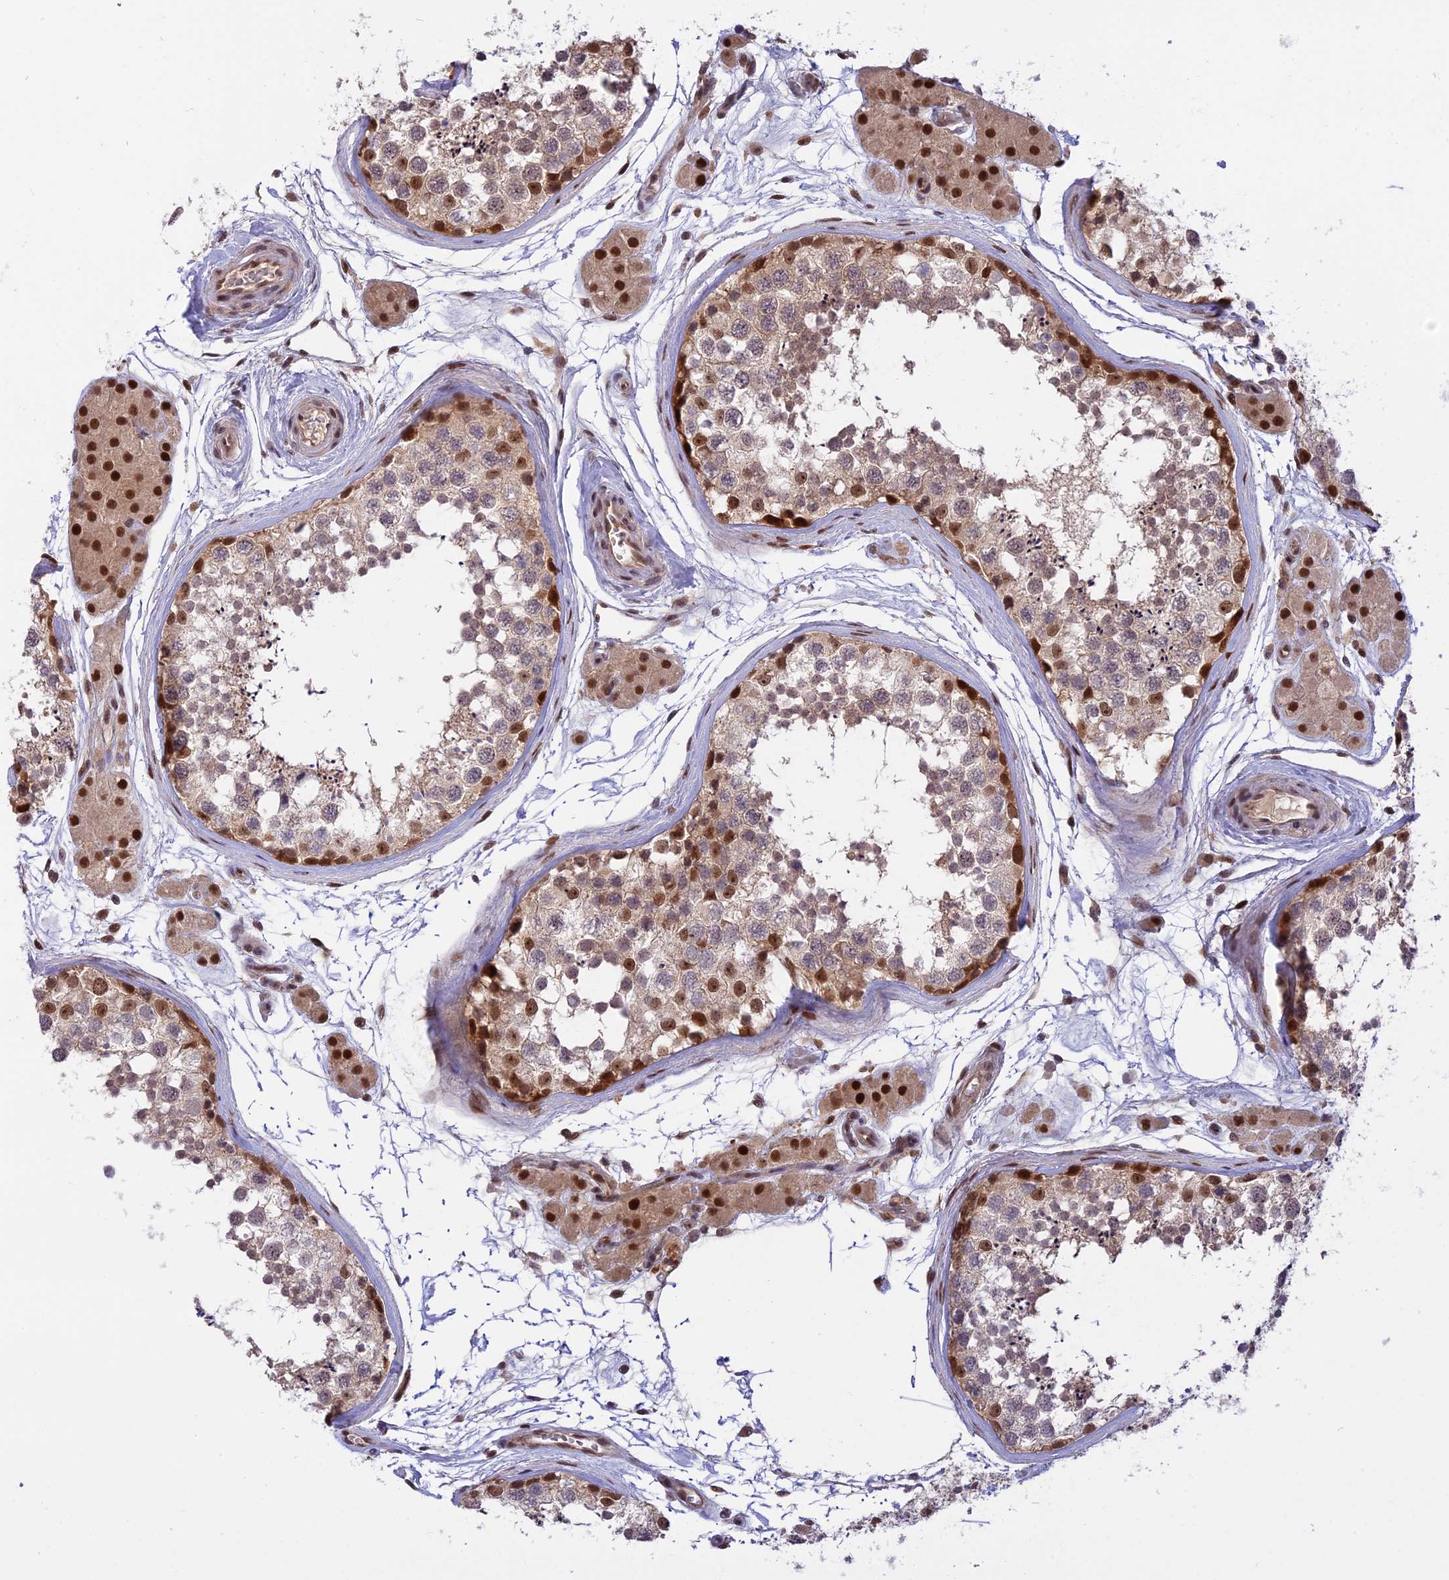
{"staining": {"intensity": "strong", "quantity": "<25%", "location": "nuclear"}, "tissue": "testis", "cell_type": "Cells in seminiferous ducts", "image_type": "normal", "snomed": [{"axis": "morphology", "description": "Normal tissue, NOS"}, {"axis": "topography", "description": "Testis"}], "caption": "Immunohistochemistry (IHC) histopathology image of unremarkable human testis stained for a protein (brown), which exhibits medium levels of strong nuclear staining in approximately <25% of cells in seminiferous ducts.", "gene": "ZNF428", "patient": {"sex": "male", "age": 56}}